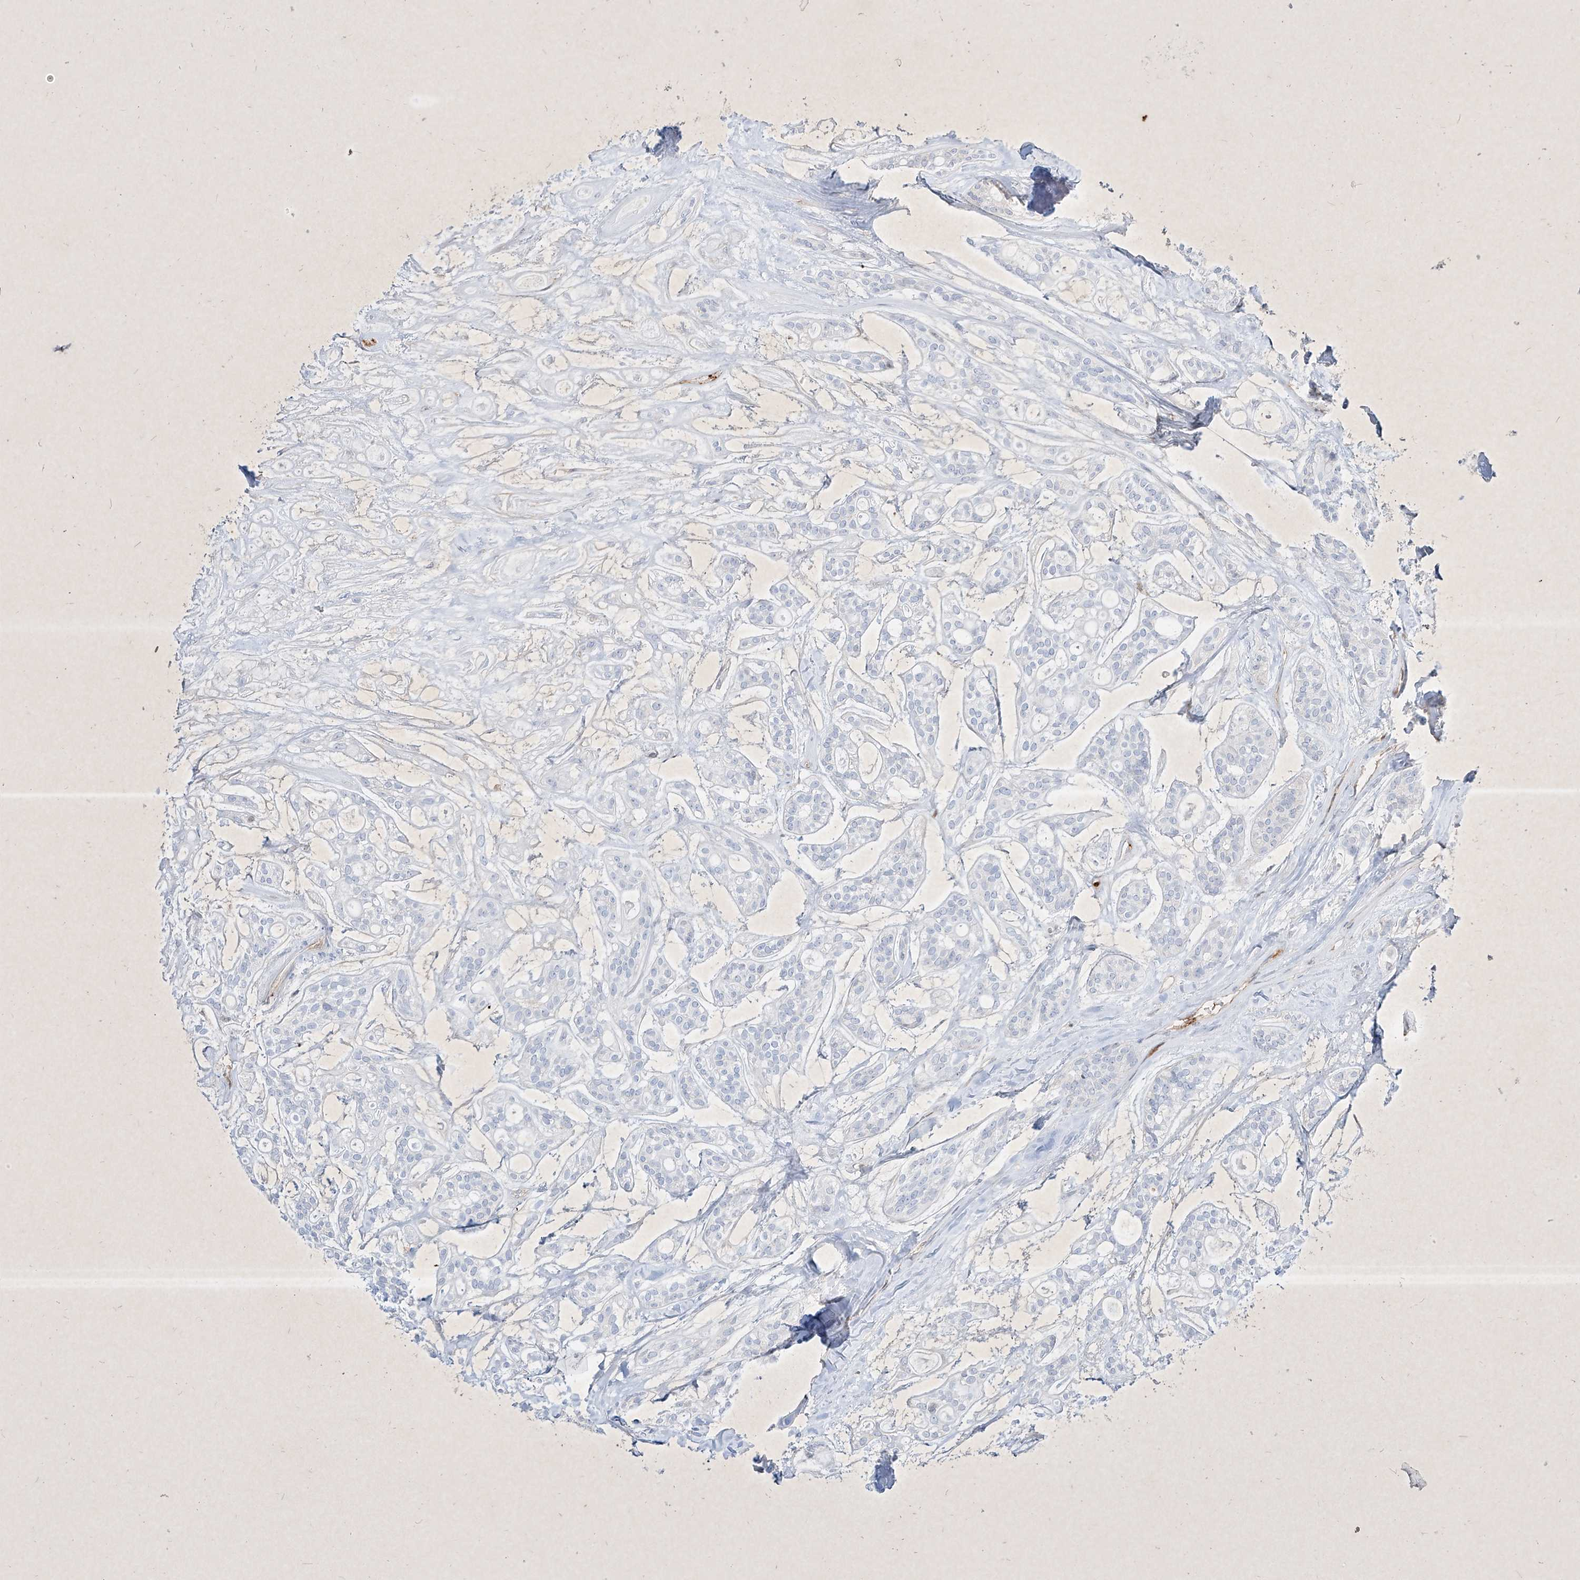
{"staining": {"intensity": "negative", "quantity": "none", "location": "none"}, "tissue": "head and neck cancer", "cell_type": "Tumor cells", "image_type": "cancer", "snomed": [{"axis": "morphology", "description": "Adenocarcinoma, NOS"}, {"axis": "topography", "description": "Head-Neck"}], "caption": "Tumor cells are negative for protein expression in human head and neck cancer.", "gene": "PSMB10", "patient": {"sex": "male", "age": 66}}